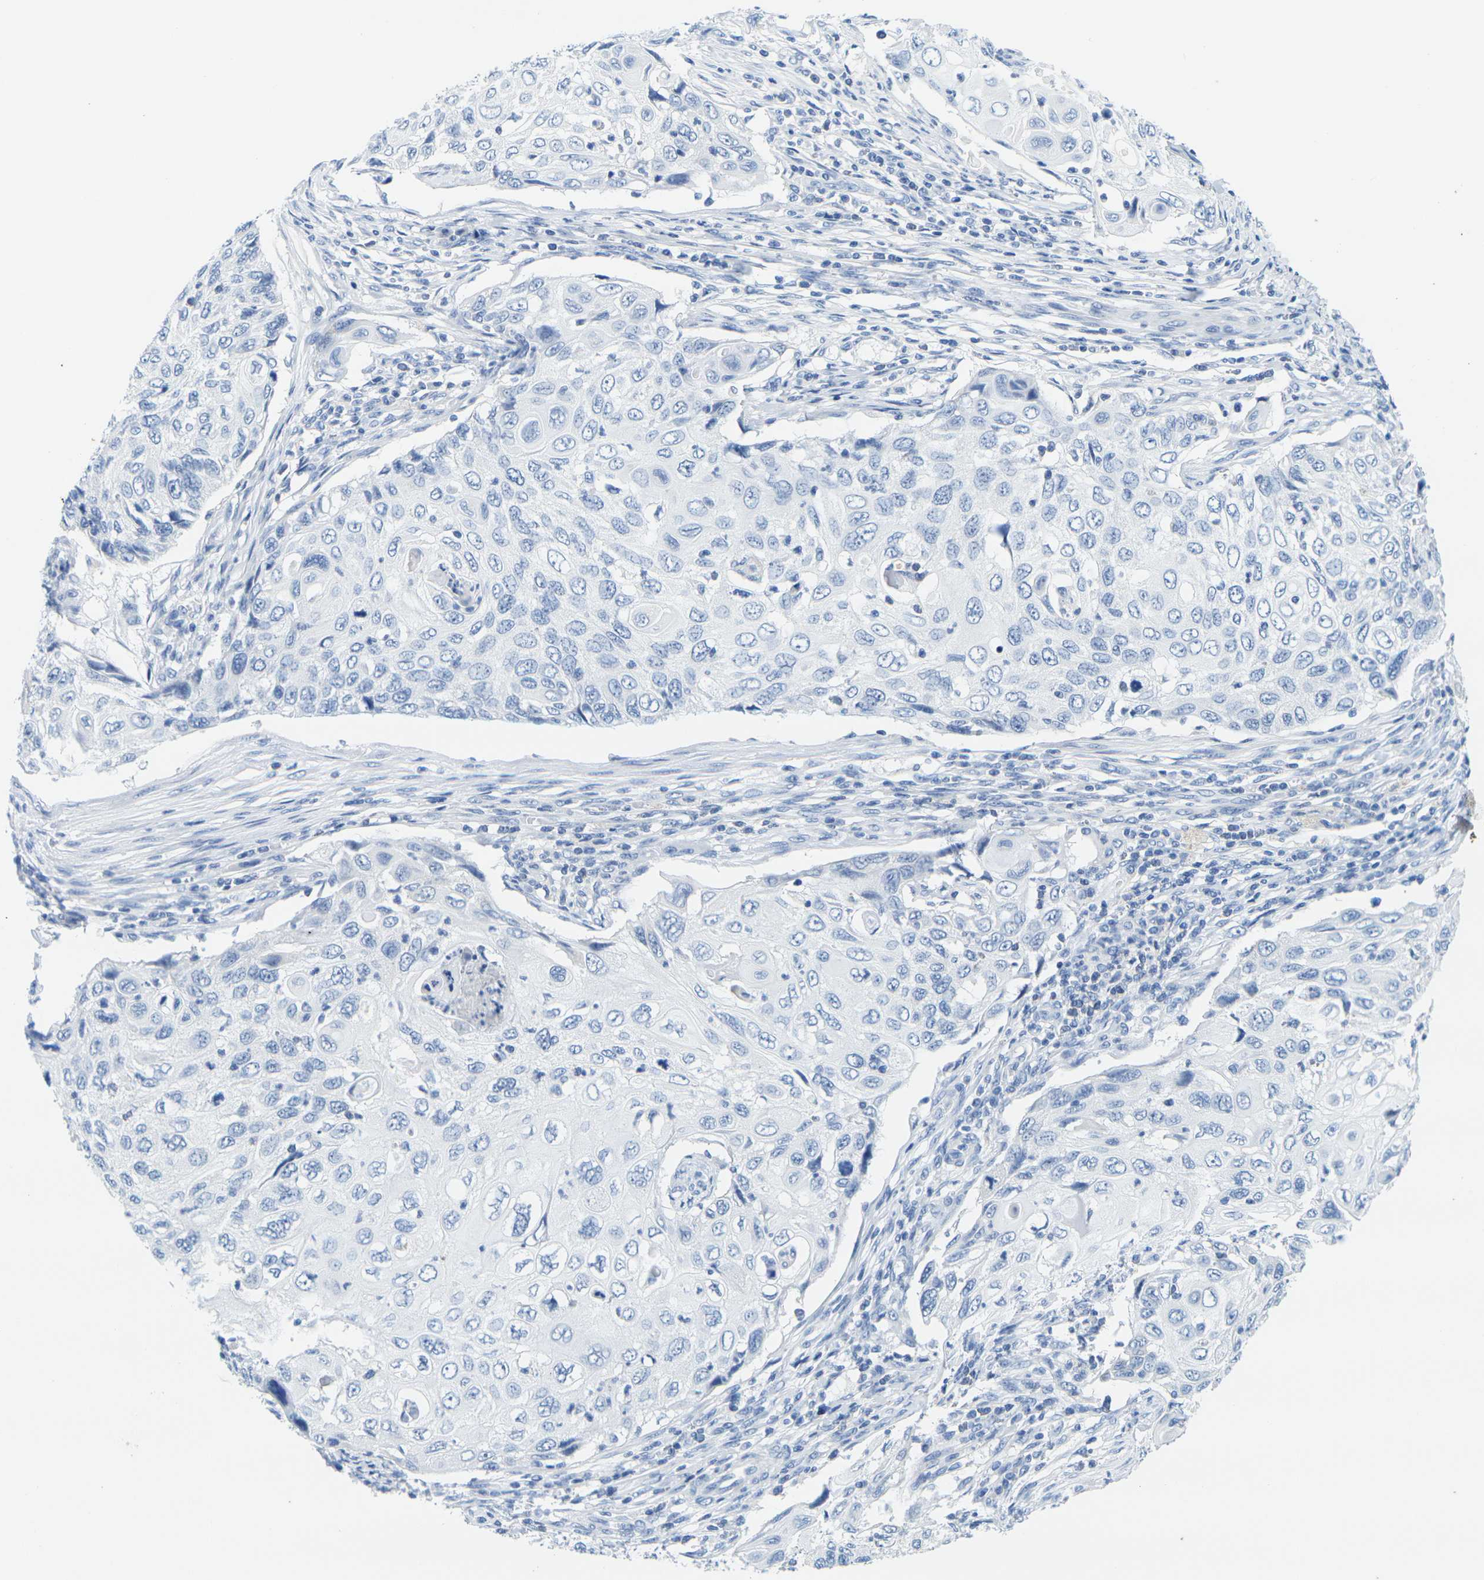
{"staining": {"intensity": "negative", "quantity": "none", "location": "none"}, "tissue": "cervical cancer", "cell_type": "Tumor cells", "image_type": "cancer", "snomed": [{"axis": "morphology", "description": "Squamous cell carcinoma, NOS"}, {"axis": "topography", "description": "Cervix"}], "caption": "High power microscopy image of an immunohistochemistry (IHC) histopathology image of cervical cancer (squamous cell carcinoma), revealing no significant expression in tumor cells.", "gene": "FAM3D", "patient": {"sex": "female", "age": 70}}